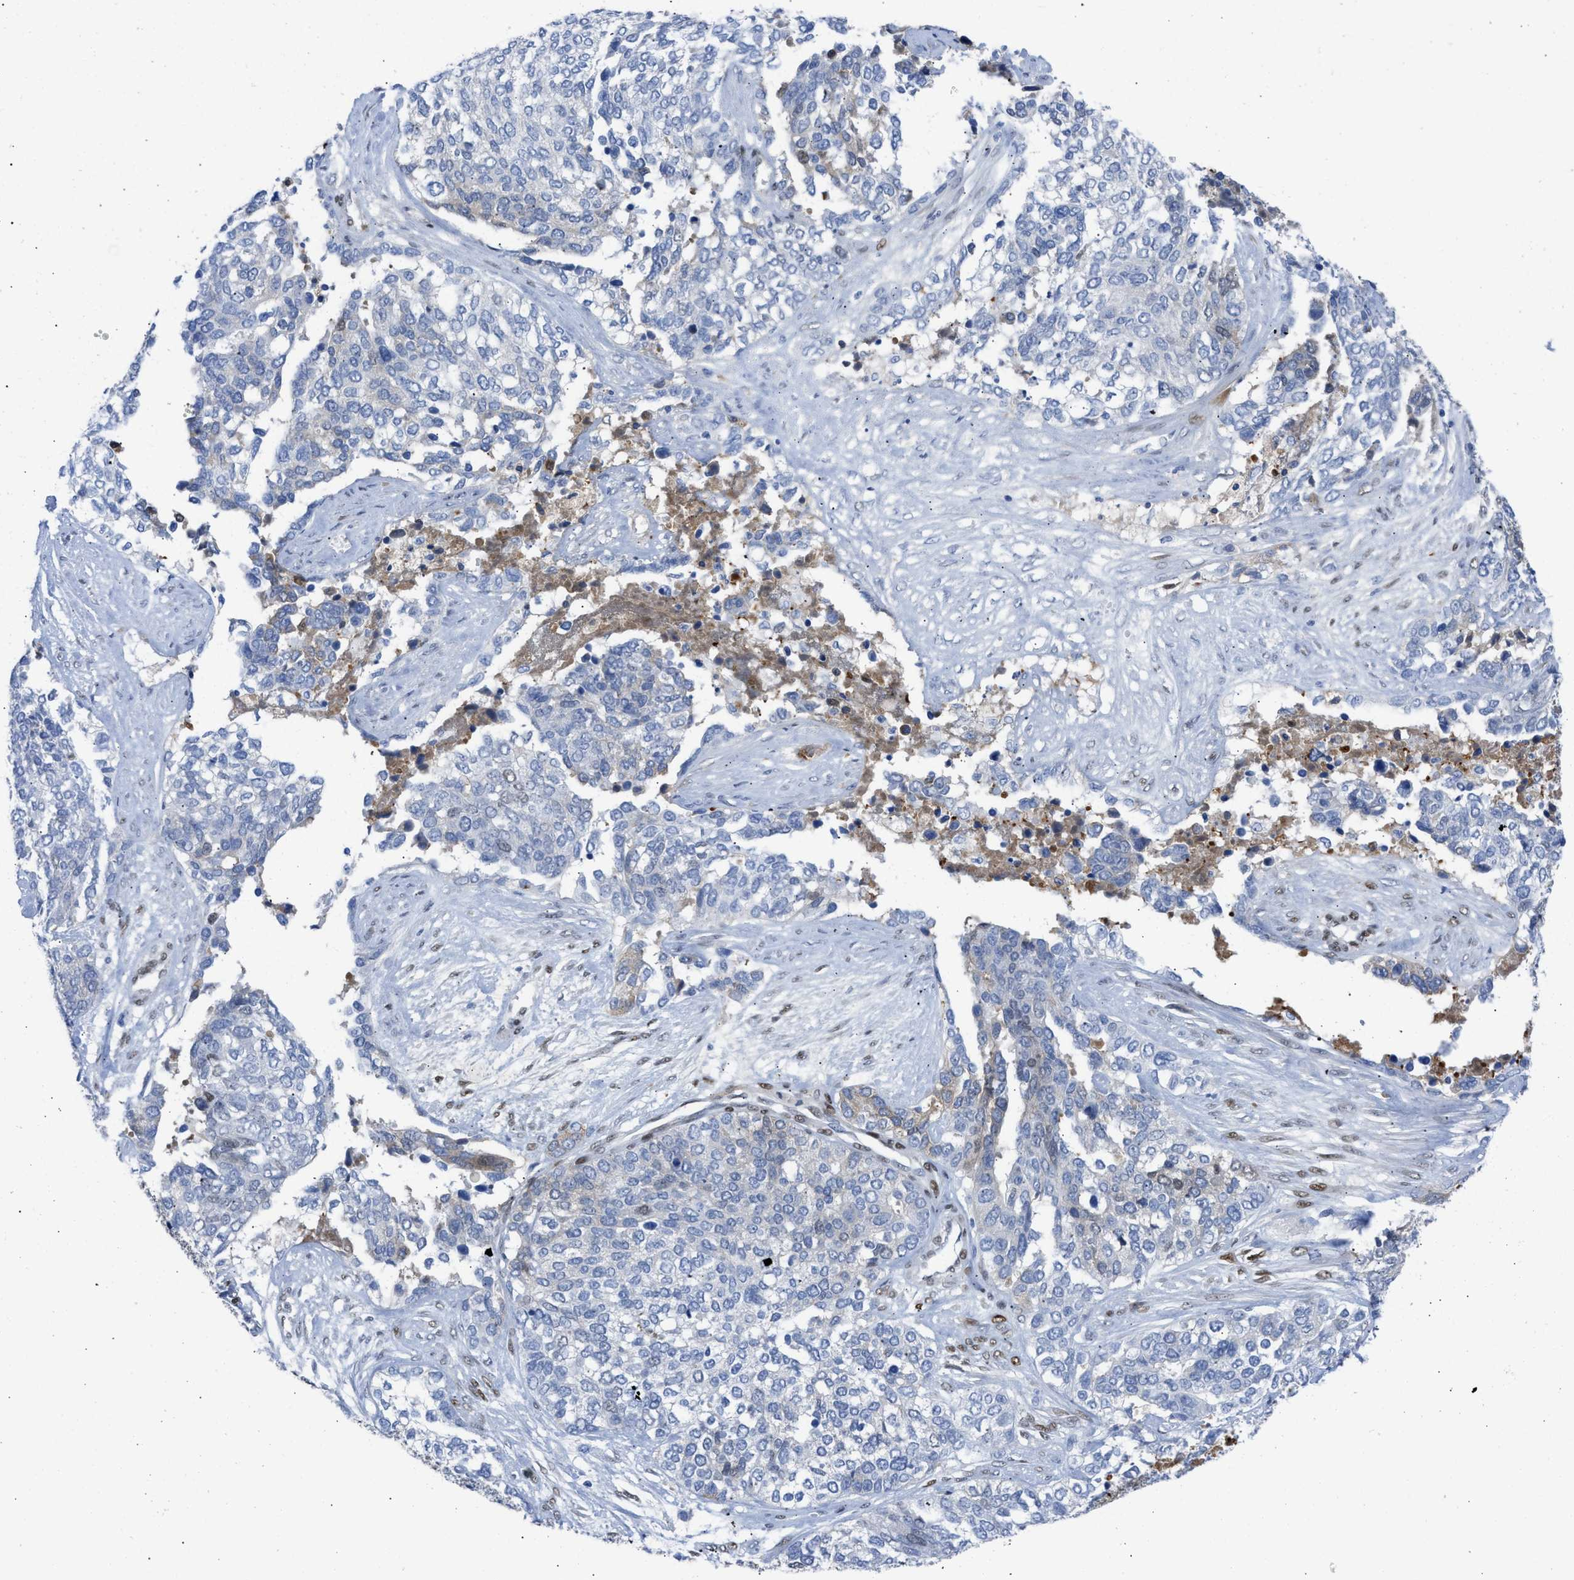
{"staining": {"intensity": "negative", "quantity": "none", "location": "none"}, "tissue": "ovarian cancer", "cell_type": "Tumor cells", "image_type": "cancer", "snomed": [{"axis": "morphology", "description": "Cystadenocarcinoma, serous, NOS"}, {"axis": "topography", "description": "Ovary"}], "caption": "Photomicrograph shows no protein positivity in tumor cells of ovarian cancer (serous cystadenocarcinoma) tissue.", "gene": "LEF1", "patient": {"sex": "female", "age": 44}}